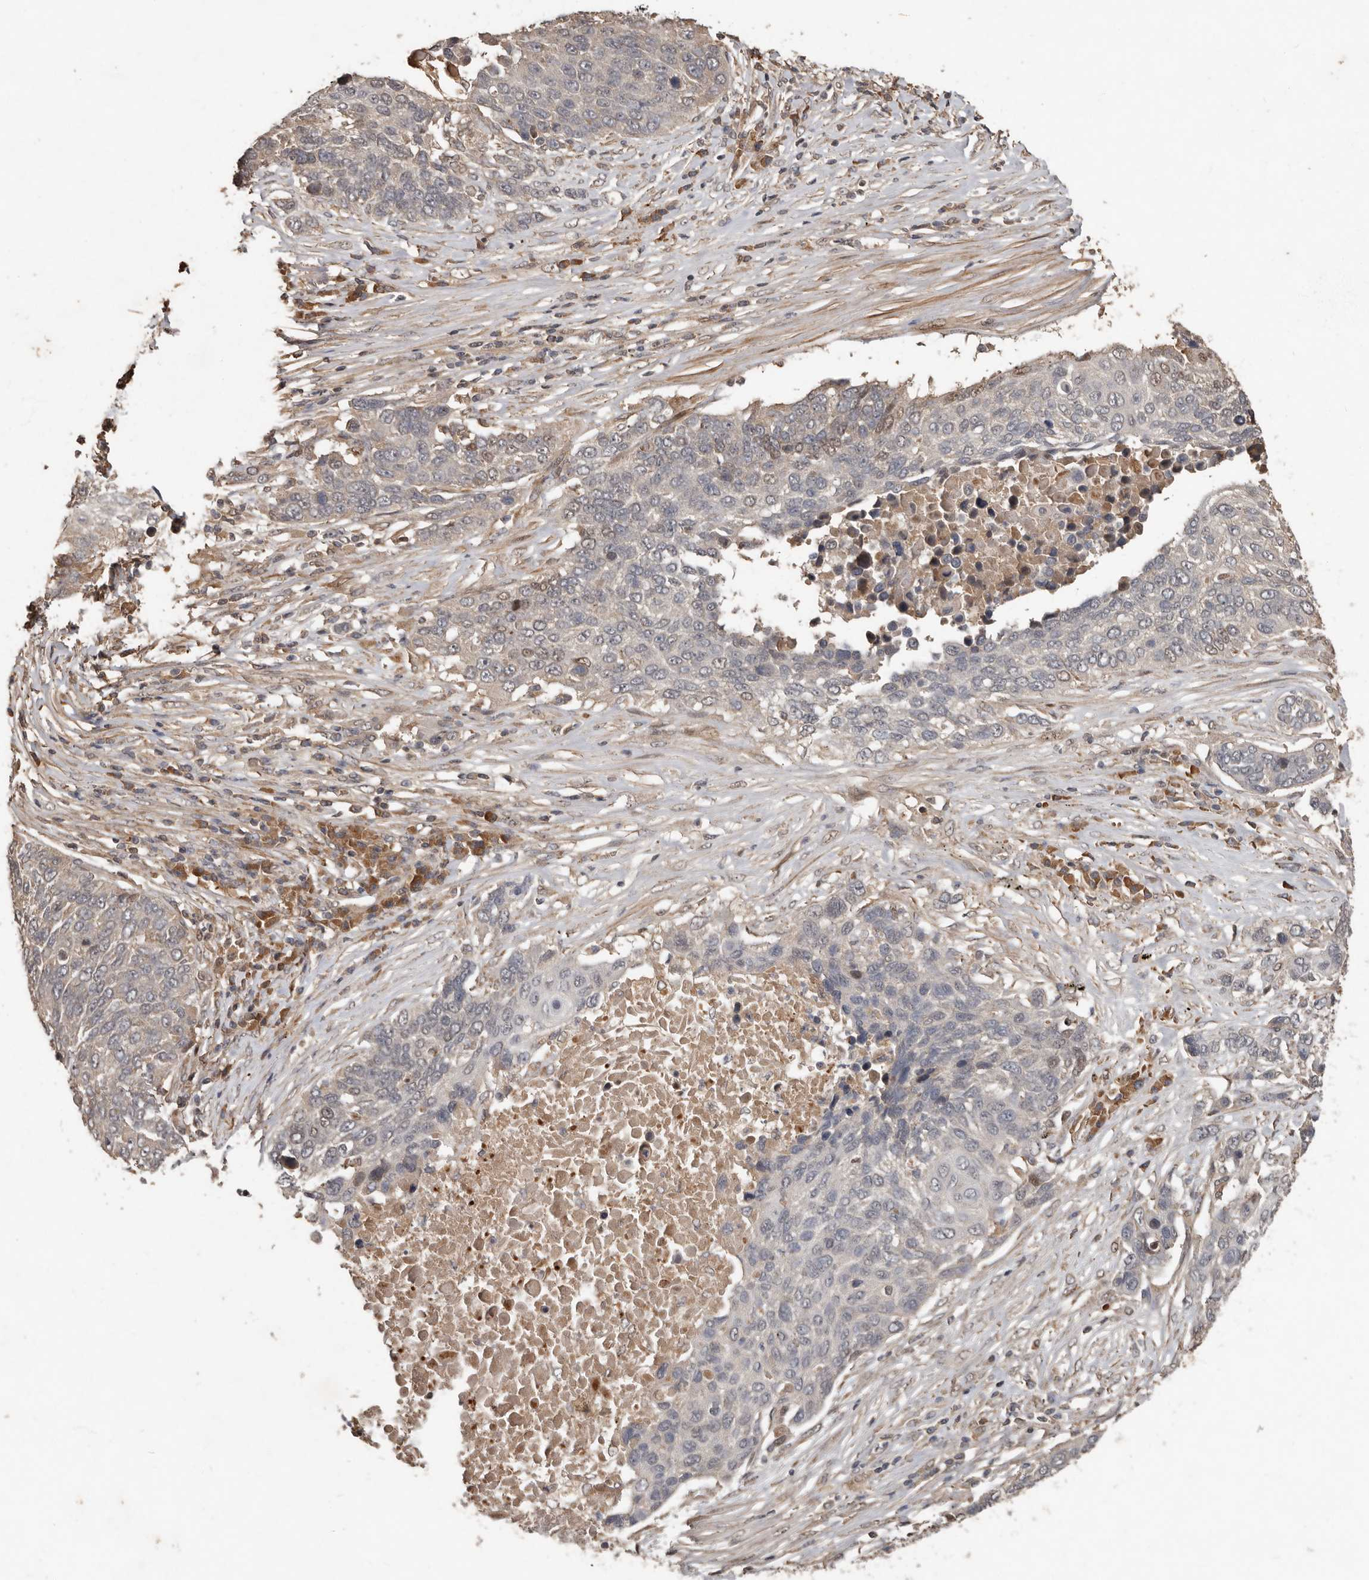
{"staining": {"intensity": "weak", "quantity": "<25%", "location": "cytoplasmic/membranous"}, "tissue": "lung cancer", "cell_type": "Tumor cells", "image_type": "cancer", "snomed": [{"axis": "morphology", "description": "Squamous cell carcinoma, NOS"}, {"axis": "topography", "description": "Lung"}], "caption": "Tumor cells are negative for brown protein staining in lung cancer.", "gene": "KIF26B", "patient": {"sex": "male", "age": 66}}